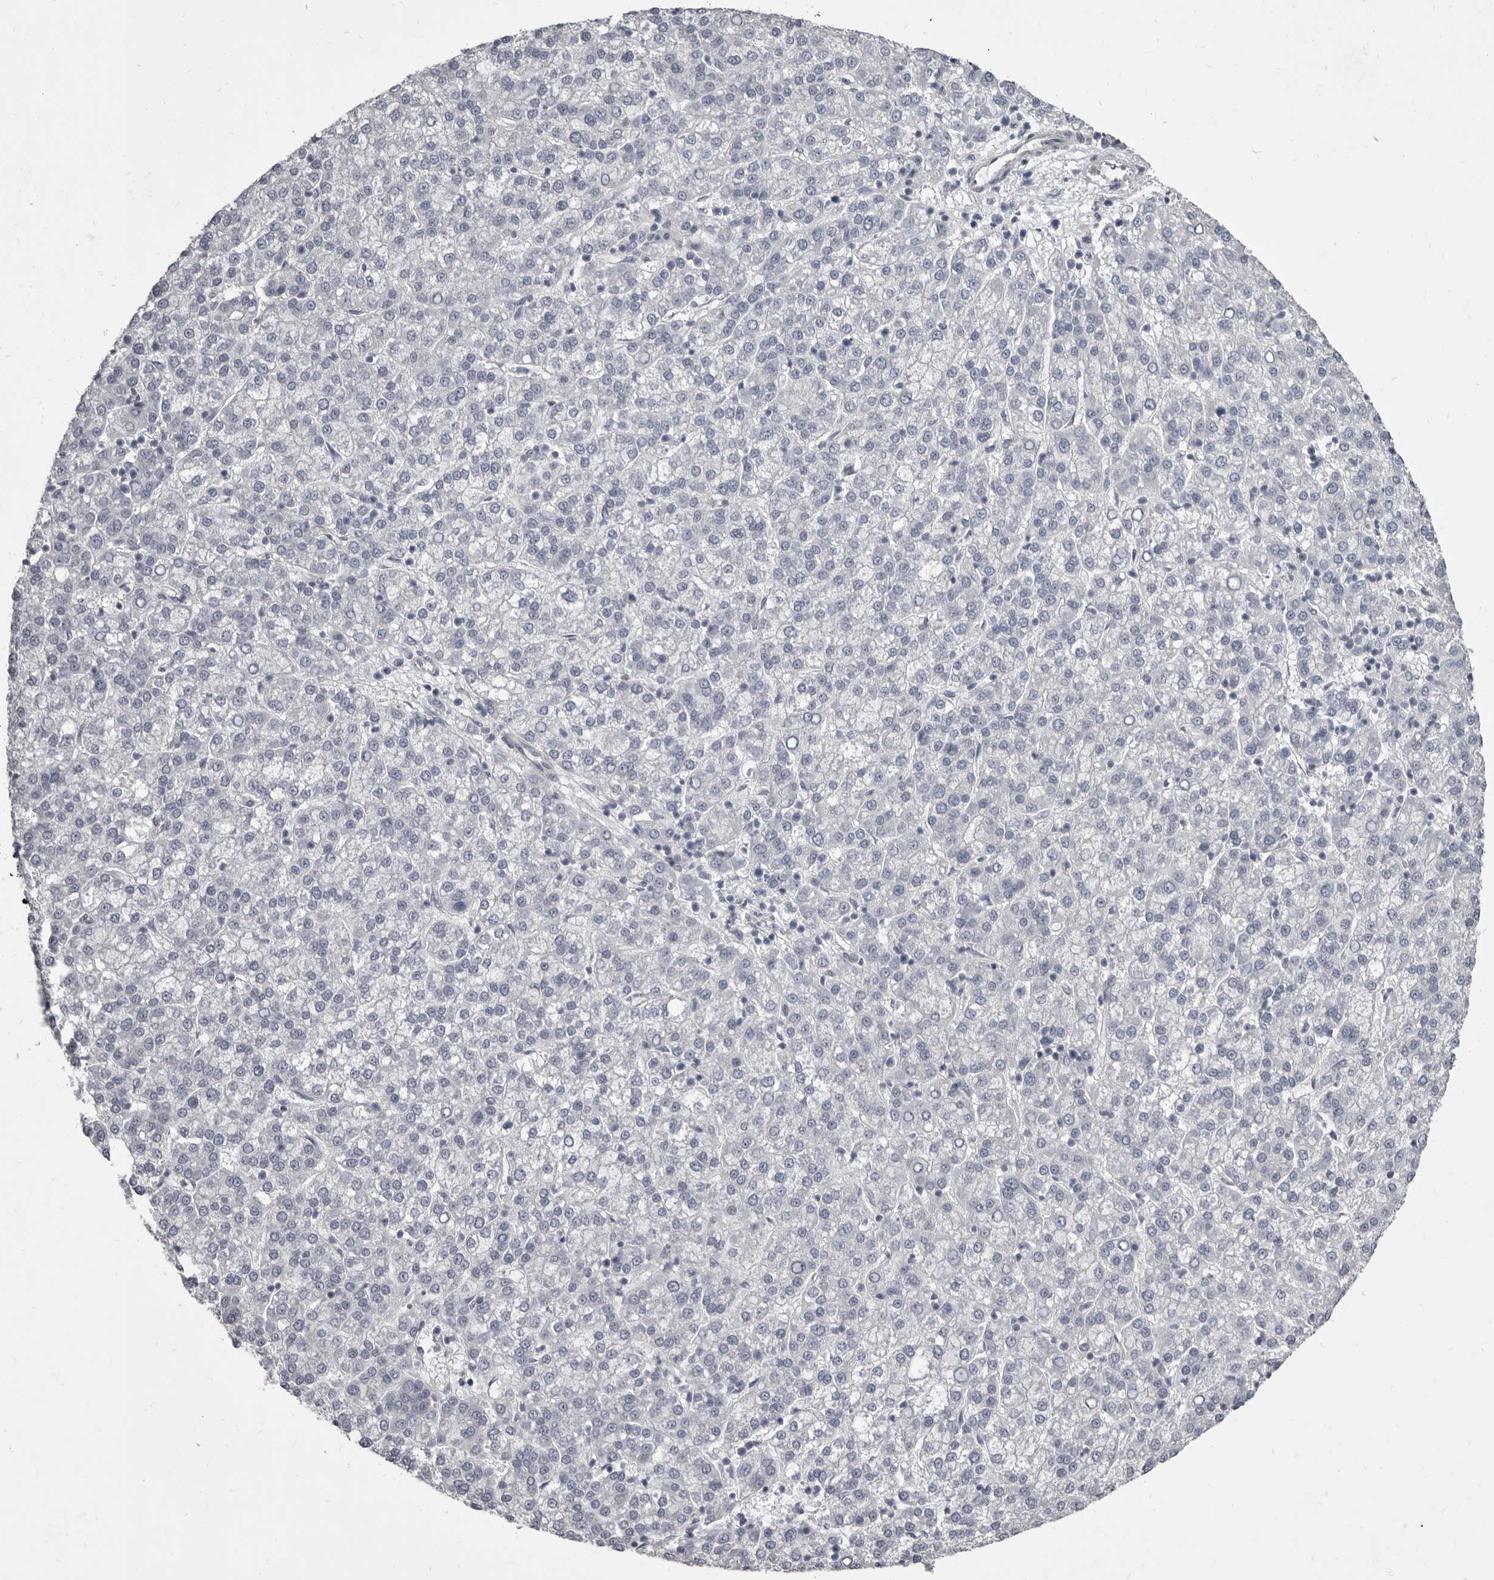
{"staining": {"intensity": "negative", "quantity": "none", "location": "none"}, "tissue": "liver cancer", "cell_type": "Tumor cells", "image_type": "cancer", "snomed": [{"axis": "morphology", "description": "Carcinoma, Hepatocellular, NOS"}, {"axis": "topography", "description": "Liver"}], "caption": "Protein analysis of liver cancer (hepatocellular carcinoma) displays no significant expression in tumor cells.", "gene": "GSK3B", "patient": {"sex": "female", "age": 58}}